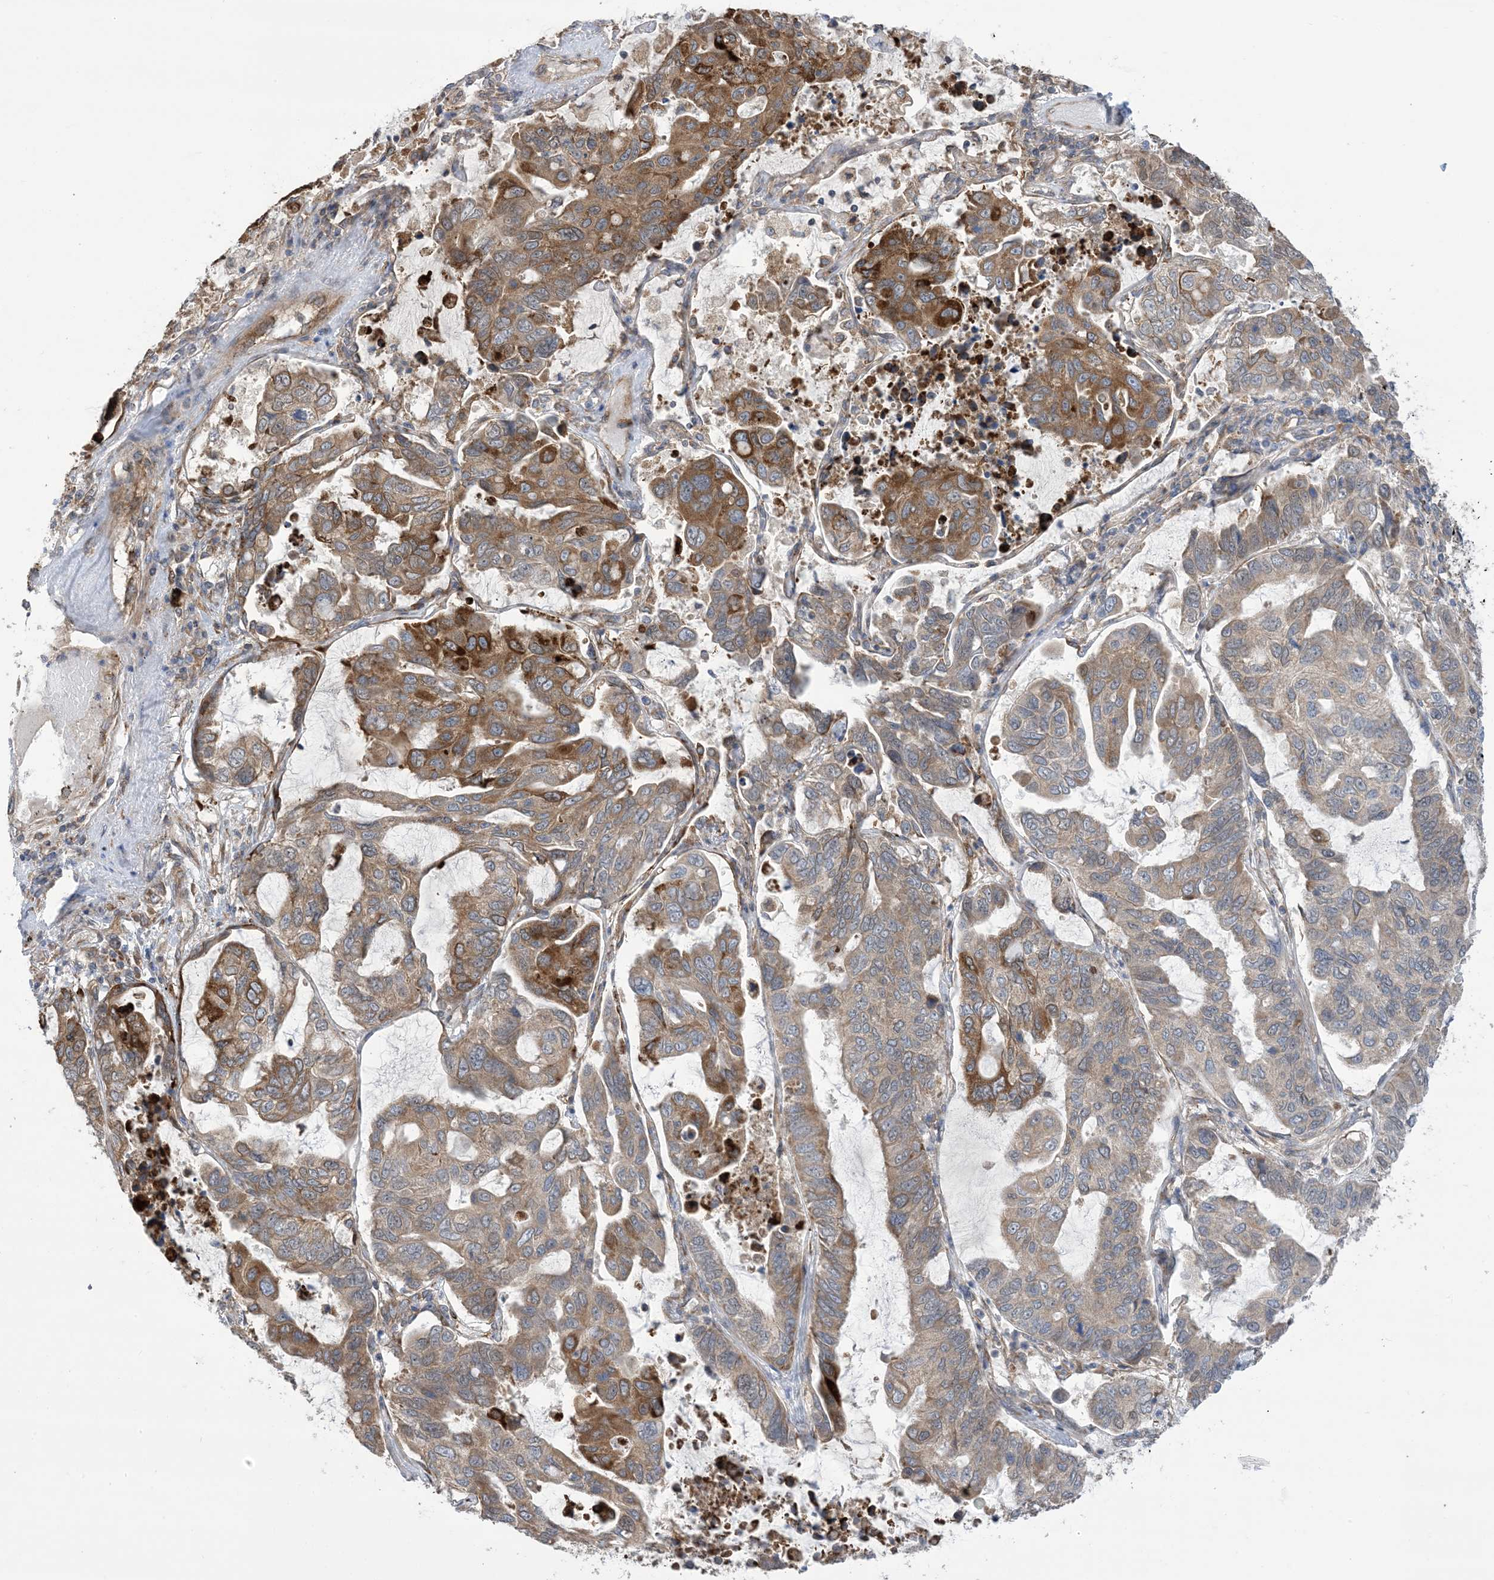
{"staining": {"intensity": "moderate", "quantity": ">75%", "location": "cytoplasmic/membranous"}, "tissue": "lung cancer", "cell_type": "Tumor cells", "image_type": "cancer", "snomed": [{"axis": "morphology", "description": "Adenocarcinoma, NOS"}, {"axis": "topography", "description": "Lung"}], "caption": "Immunohistochemistry (DAB) staining of adenocarcinoma (lung) reveals moderate cytoplasmic/membranous protein expression in about >75% of tumor cells.", "gene": "CLEC16A", "patient": {"sex": "male", "age": 64}}